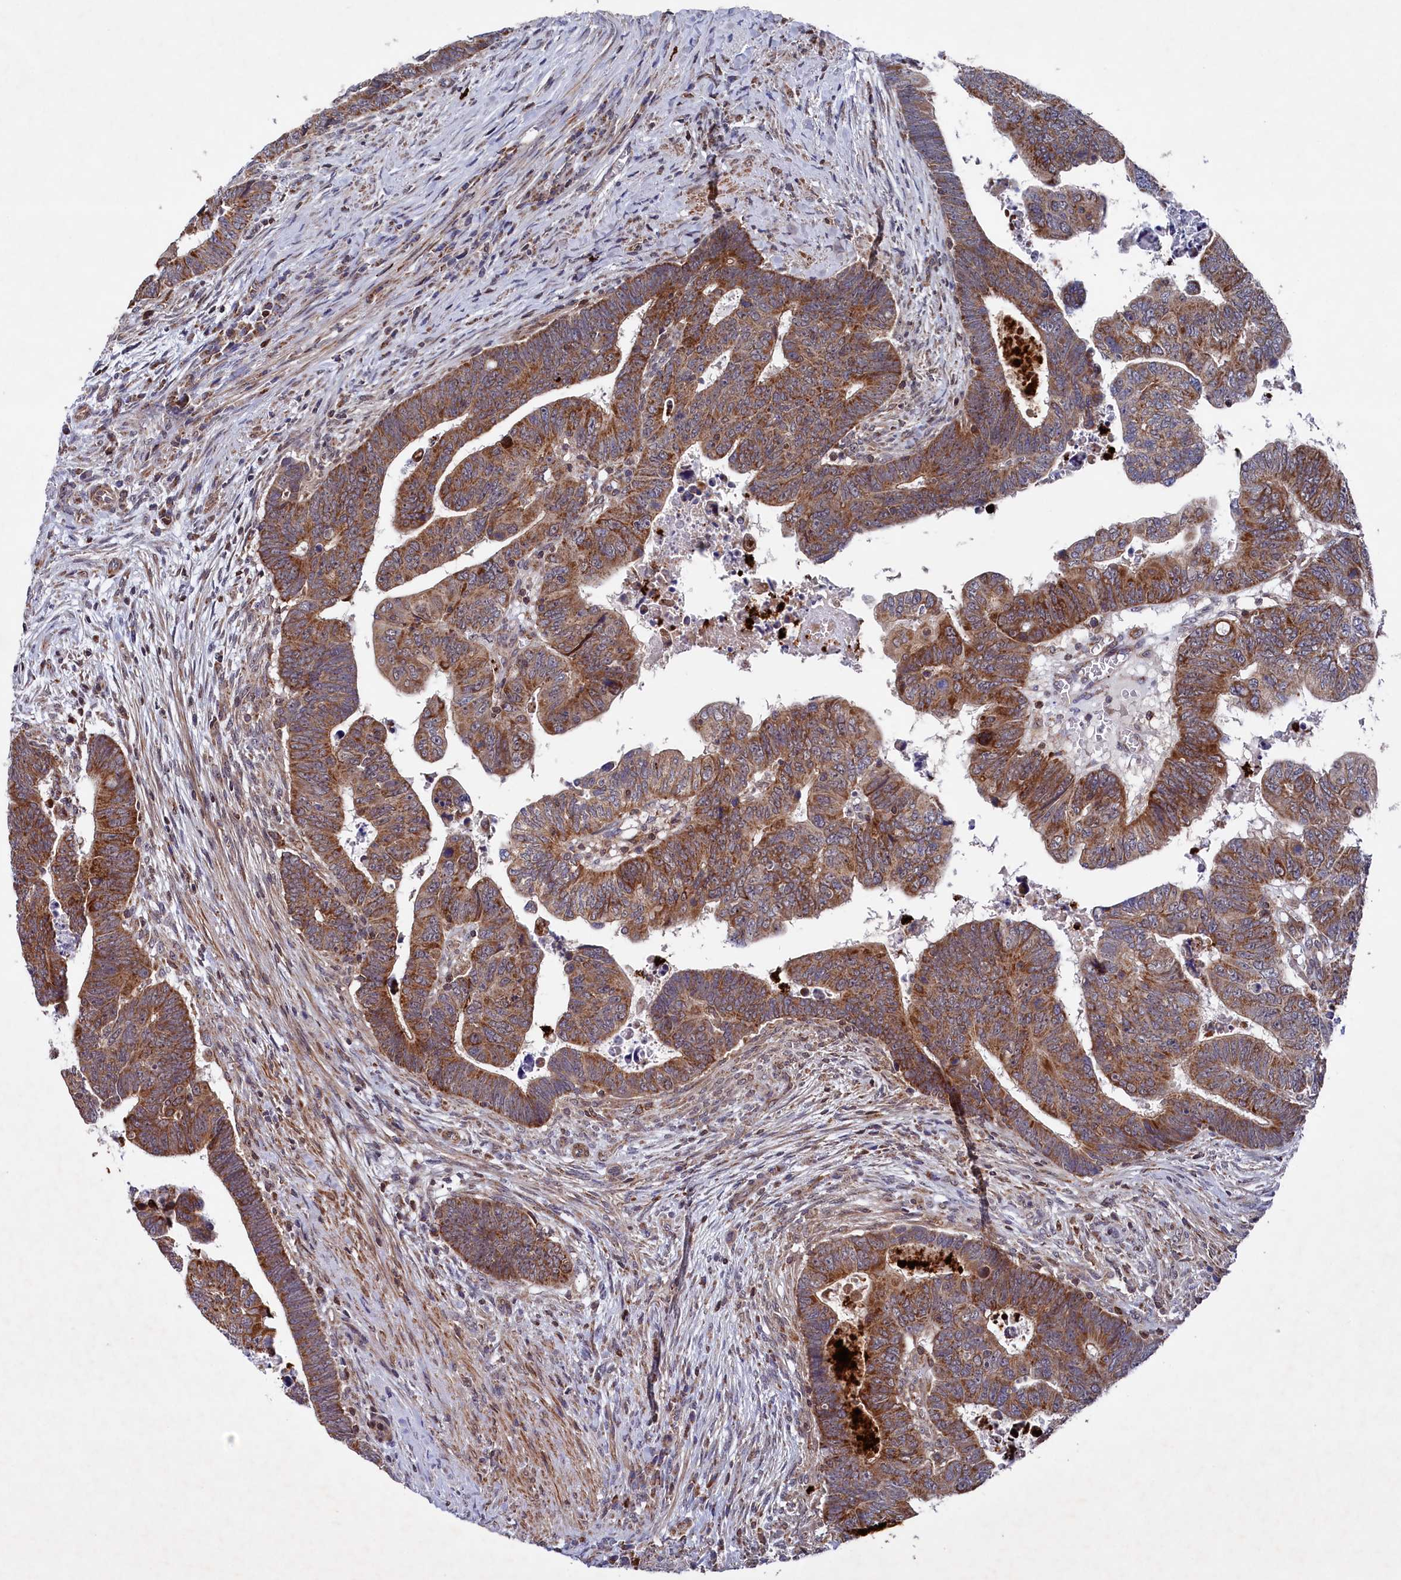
{"staining": {"intensity": "moderate", "quantity": ">75%", "location": "cytoplasmic/membranous"}, "tissue": "colorectal cancer", "cell_type": "Tumor cells", "image_type": "cancer", "snomed": [{"axis": "morphology", "description": "Normal tissue, NOS"}, {"axis": "morphology", "description": "Adenocarcinoma, NOS"}, {"axis": "topography", "description": "Rectum"}], "caption": "This is a photomicrograph of immunohistochemistry (IHC) staining of colorectal adenocarcinoma, which shows moderate expression in the cytoplasmic/membranous of tumor cells.", "gene": "CHCHD1", "patient": {"sex": "female", "age": 65}}